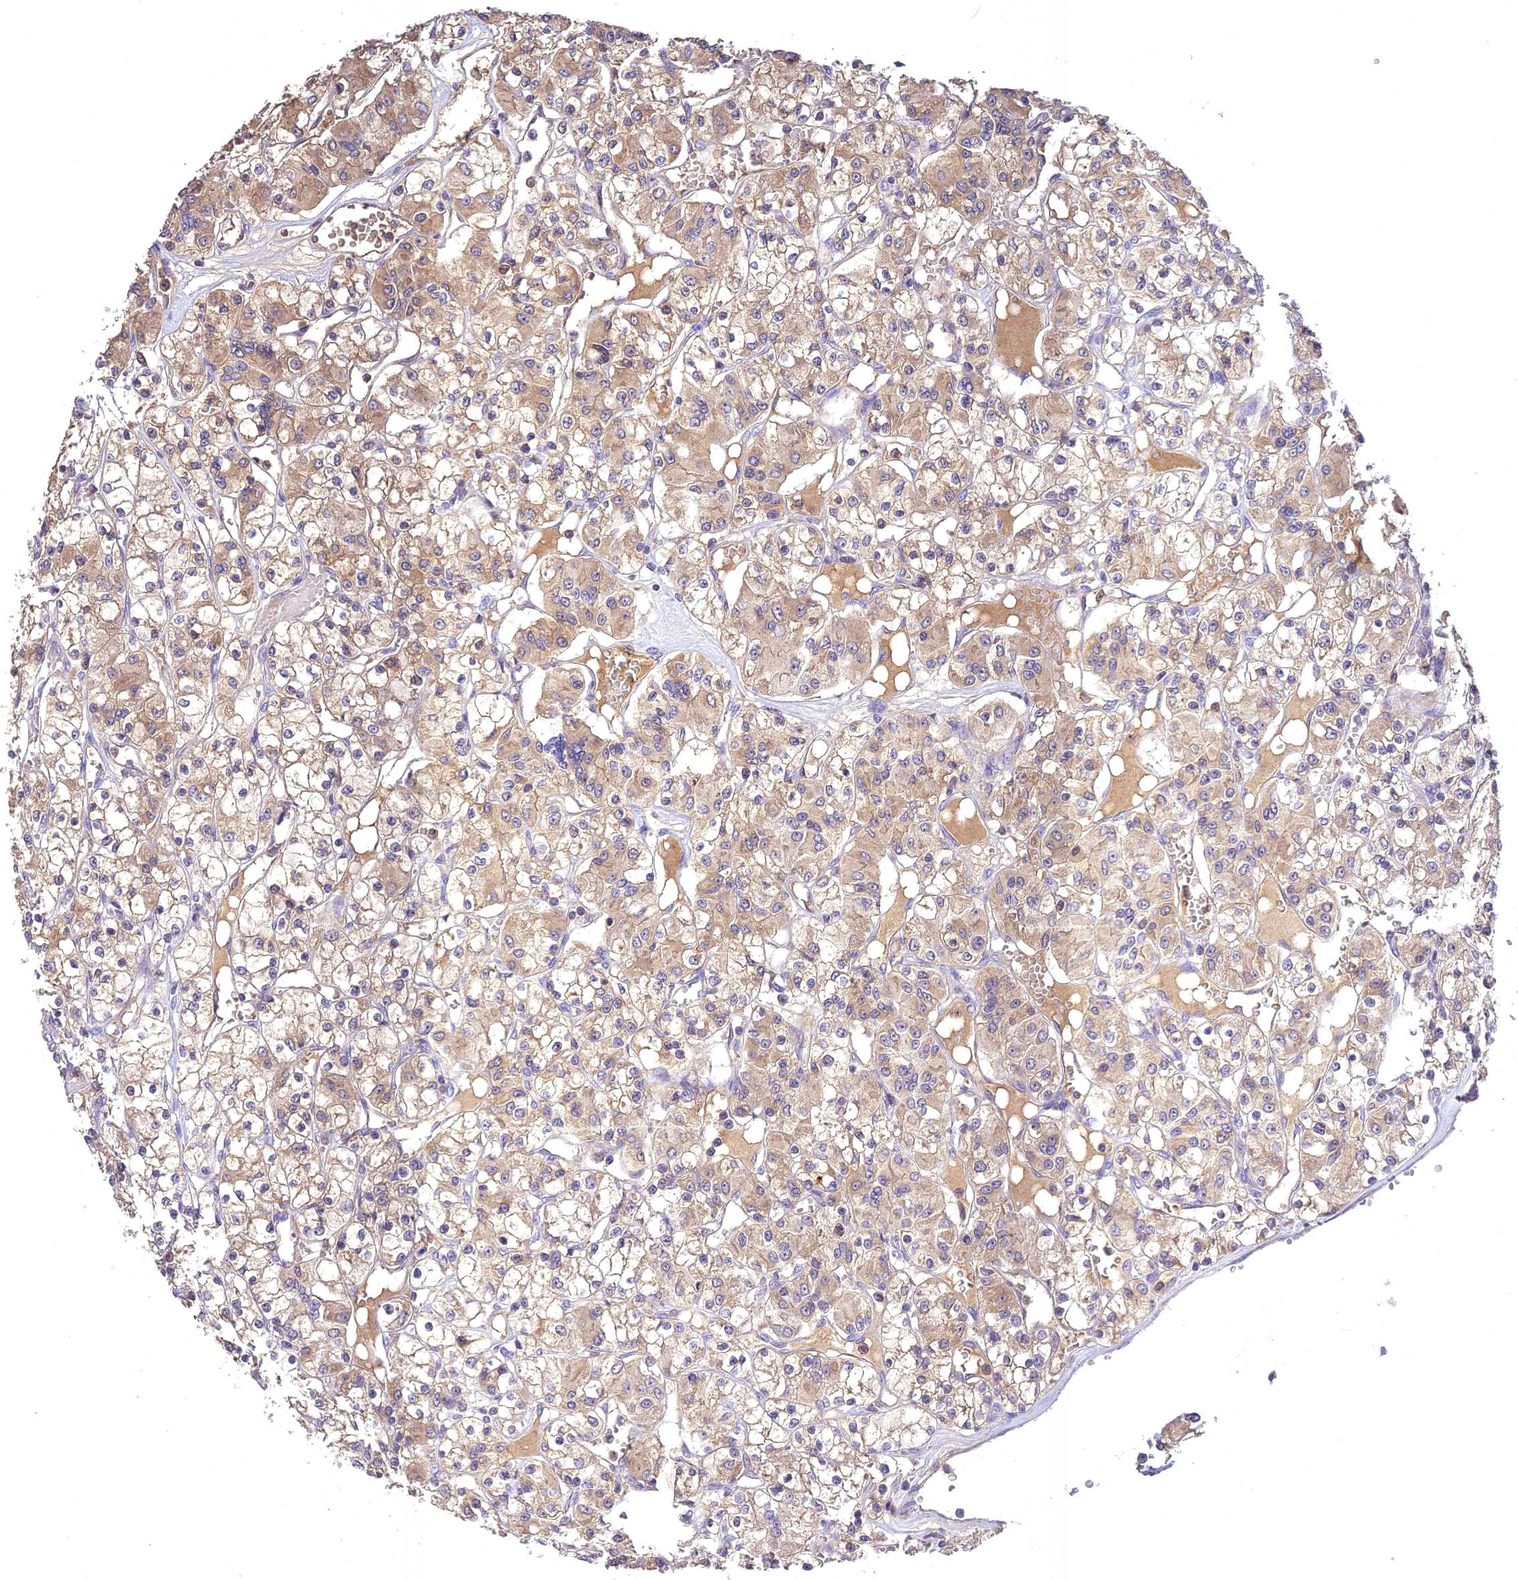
{"staining": {"intensity": "moderate", "quantity": ">75%", "location": "cytoplasmic/membranous"}, "tissue": "renal cancer", "cell_type": "Tumor cells", "image_type": "cancer", "snomed": [{"axis": "morphology", "description": "Adenocarcinoma, NOS"}, {"axis": "topography", "description": "Kidney"}], "caption": "Adenocarcinoma (renal) stained with a brown dye displays moderate cytoplasmic/membranous positive staining in approximately >75% of tumor cells.", "gene": "NUDT8", "patient": {"sex": "female", "age": 59}}